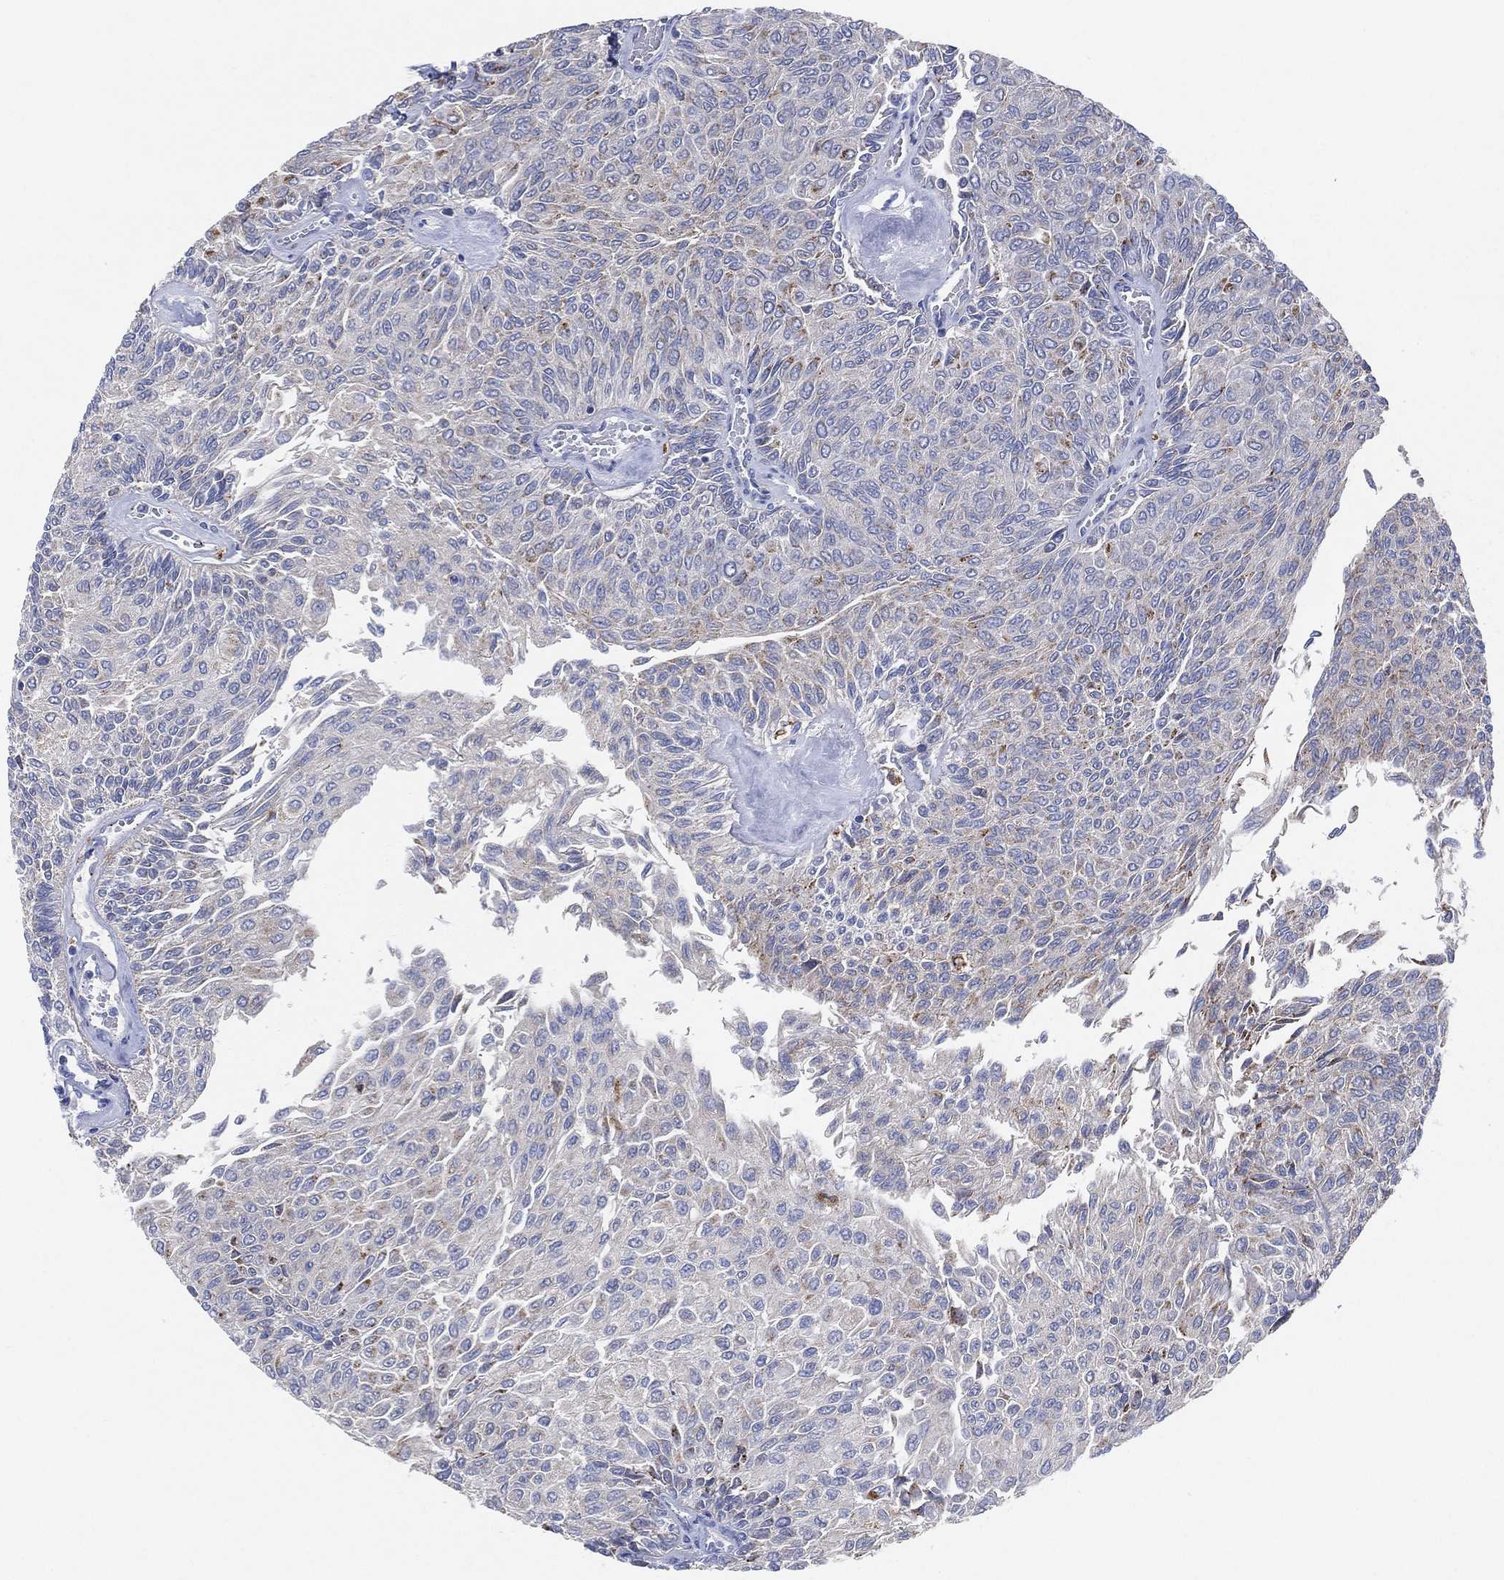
{"staining": {"intensity": "weak", "quantity": "<25%", "location": "cytoplasmic/membranous"}, "tissue": "urothelial cancer", "cell_type": "Tumor cells", "image_type": "cancer", "snomed": [{"axis": "morphology", "description": "Urothelial carcinoma, Low grade"}, {"axis": "topography", "description": "Ureter, NOS"}, {"axis": "topography", "description": "Urinary bladder"}], "caption": "Urothelial carcinoma (low-grade) was stained to show a protein in brown. There is no significant positivity in tumor cells. (Stains: DAB (3,3'-diaminobenzidine) immunohistochemistry (IHC) with hematoxylin counter stain, Microscopy: brightfield microscopy at high magnification).", "gene": "GALNS", "patient": {"sex": "male", "age": 78}}